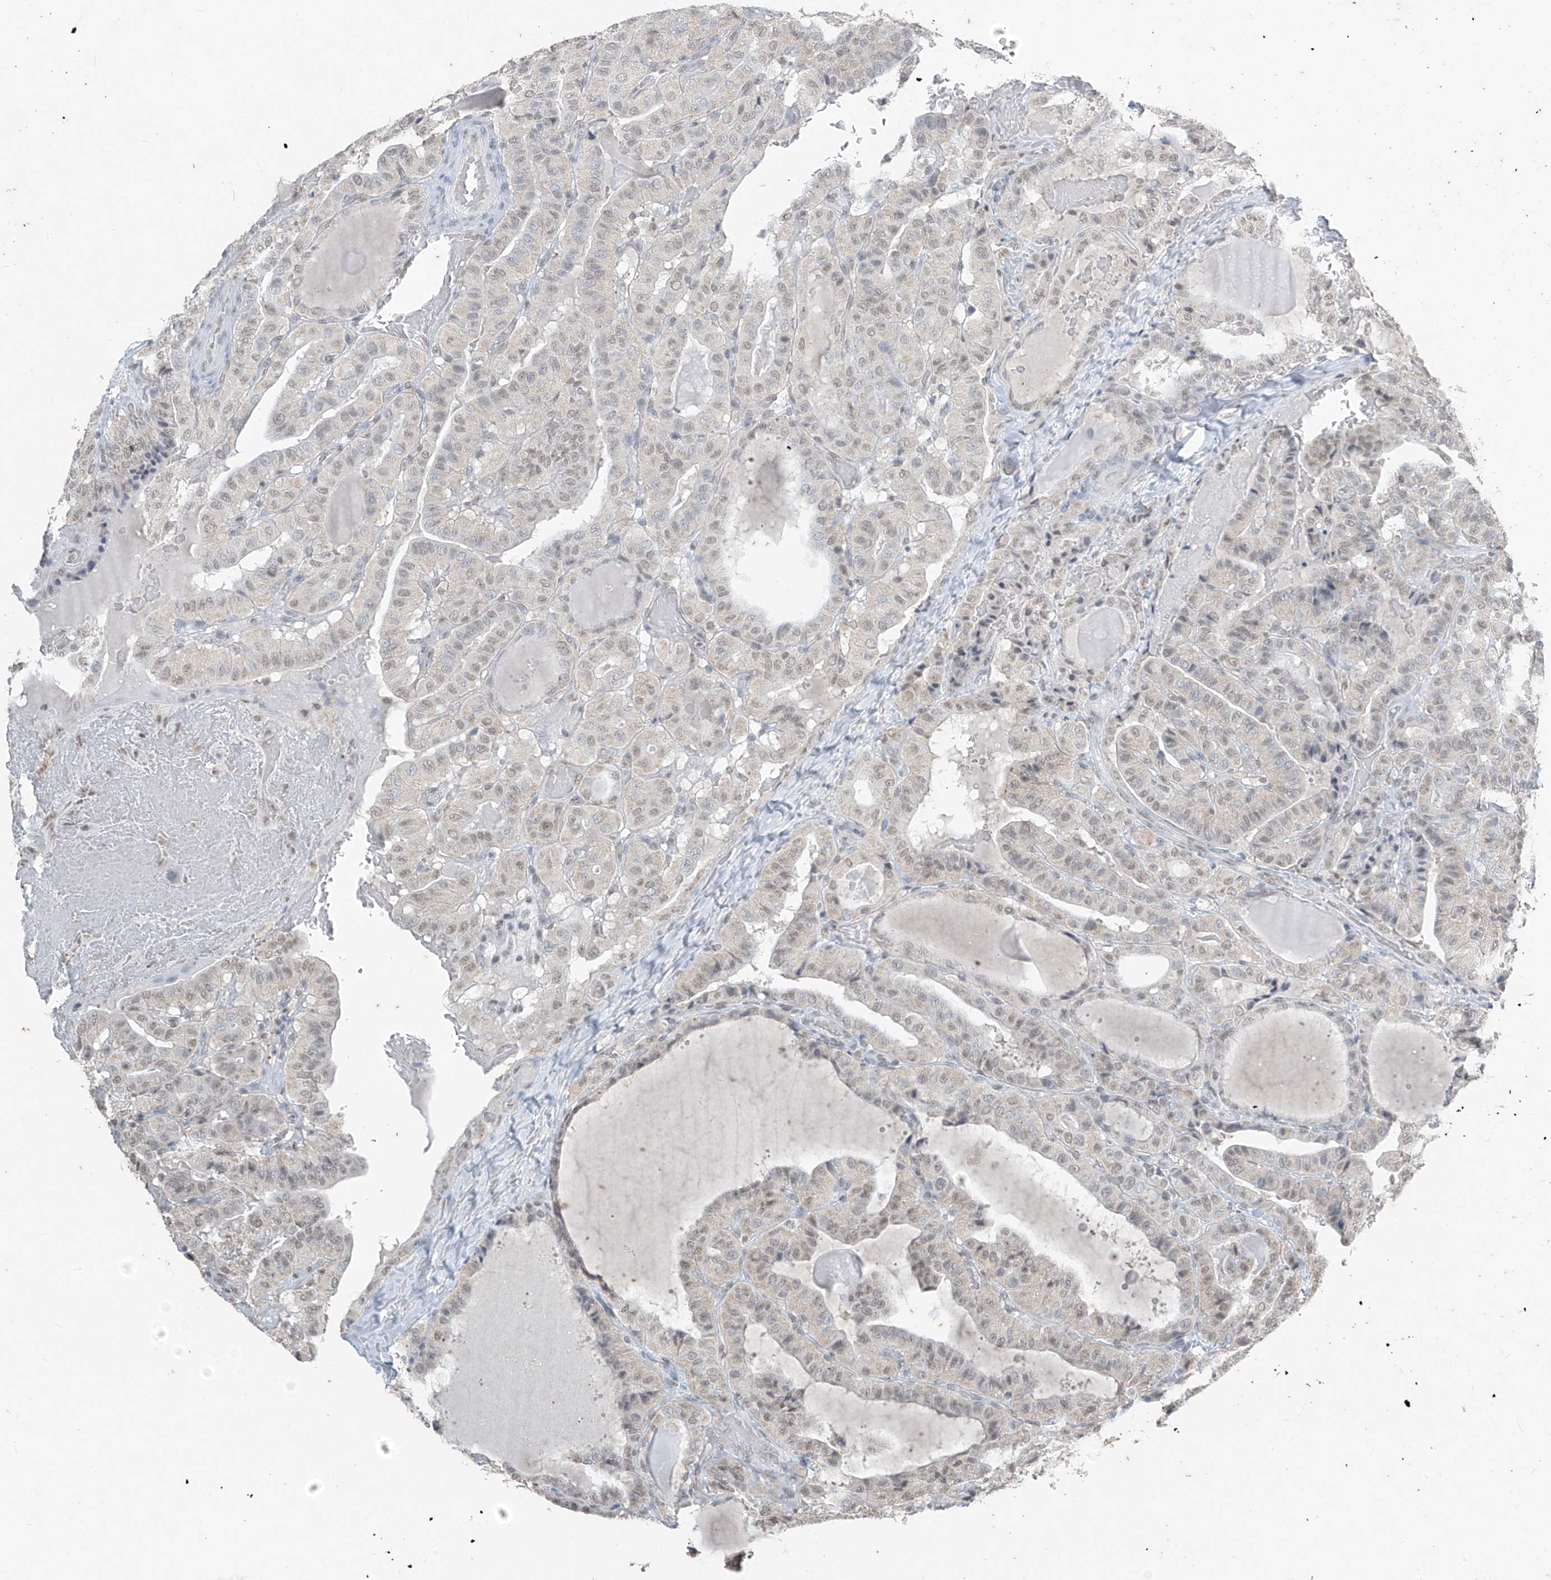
{"staining": {"intensity": "weak", "quantity": "25%-75%", "location": "cytoplasmic/membranous"}, "tissue": "thyroid cancer", "cell_type": "Tumor cells", "image_type": "cancer", "snomed": [{"axis": "morphology", "description": "Papillary adenocarcinoma, NOS"}, {"axis": "topography", "description": "Thyroid gland"}], "caption": "Immunohistochemistry (DAB) staining of papillary adenocarcinoma (thyroid) demonstrates weak cytoplasmic/membranous protein staining in approximately 25%-75% of tumor cells.", "gene": "TFEC", "patient": {"sex": "male", "age": 77}}